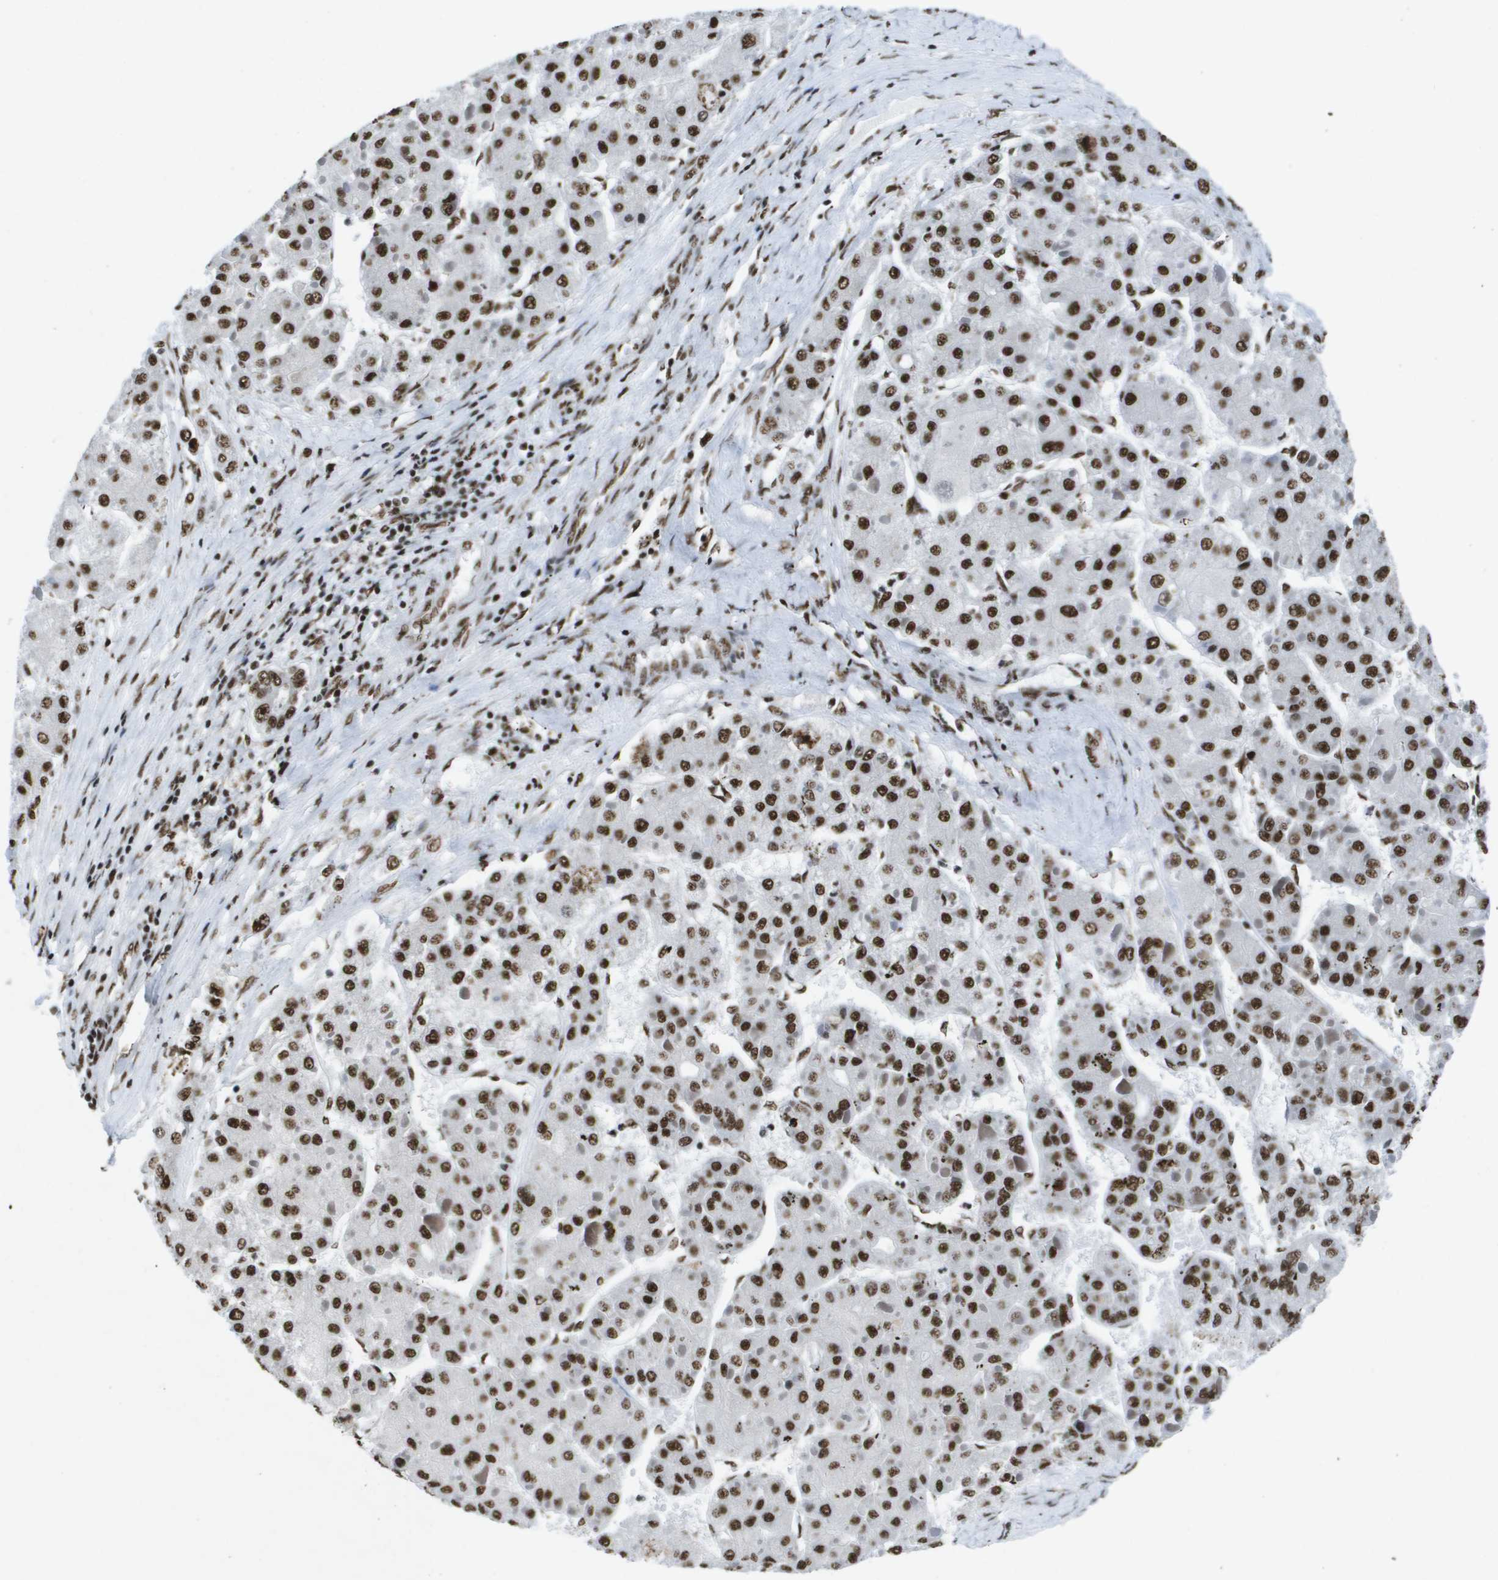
{"staining": {"intensity": "strong", "quantity": ">75%", "location": "nuclear"}, "tissue": "liver cancer", "cell_type": "Tumor cells", "image_type": "cancer", "snomed": [{"axis": "morphology", "description": "Carcinoma, Hepatocellular, NOS"}, {"axis": "topography", "description": "Liver"}], "caption": "Protein expression by immunohistochemistry (IHC) exhibits strong nuclear expression in approximately >75% of tumor cells in liver cancer (hepatocellular carcinoma).", "gene": "NSRP1", "patient": {"sex": "female", "age": 73}}